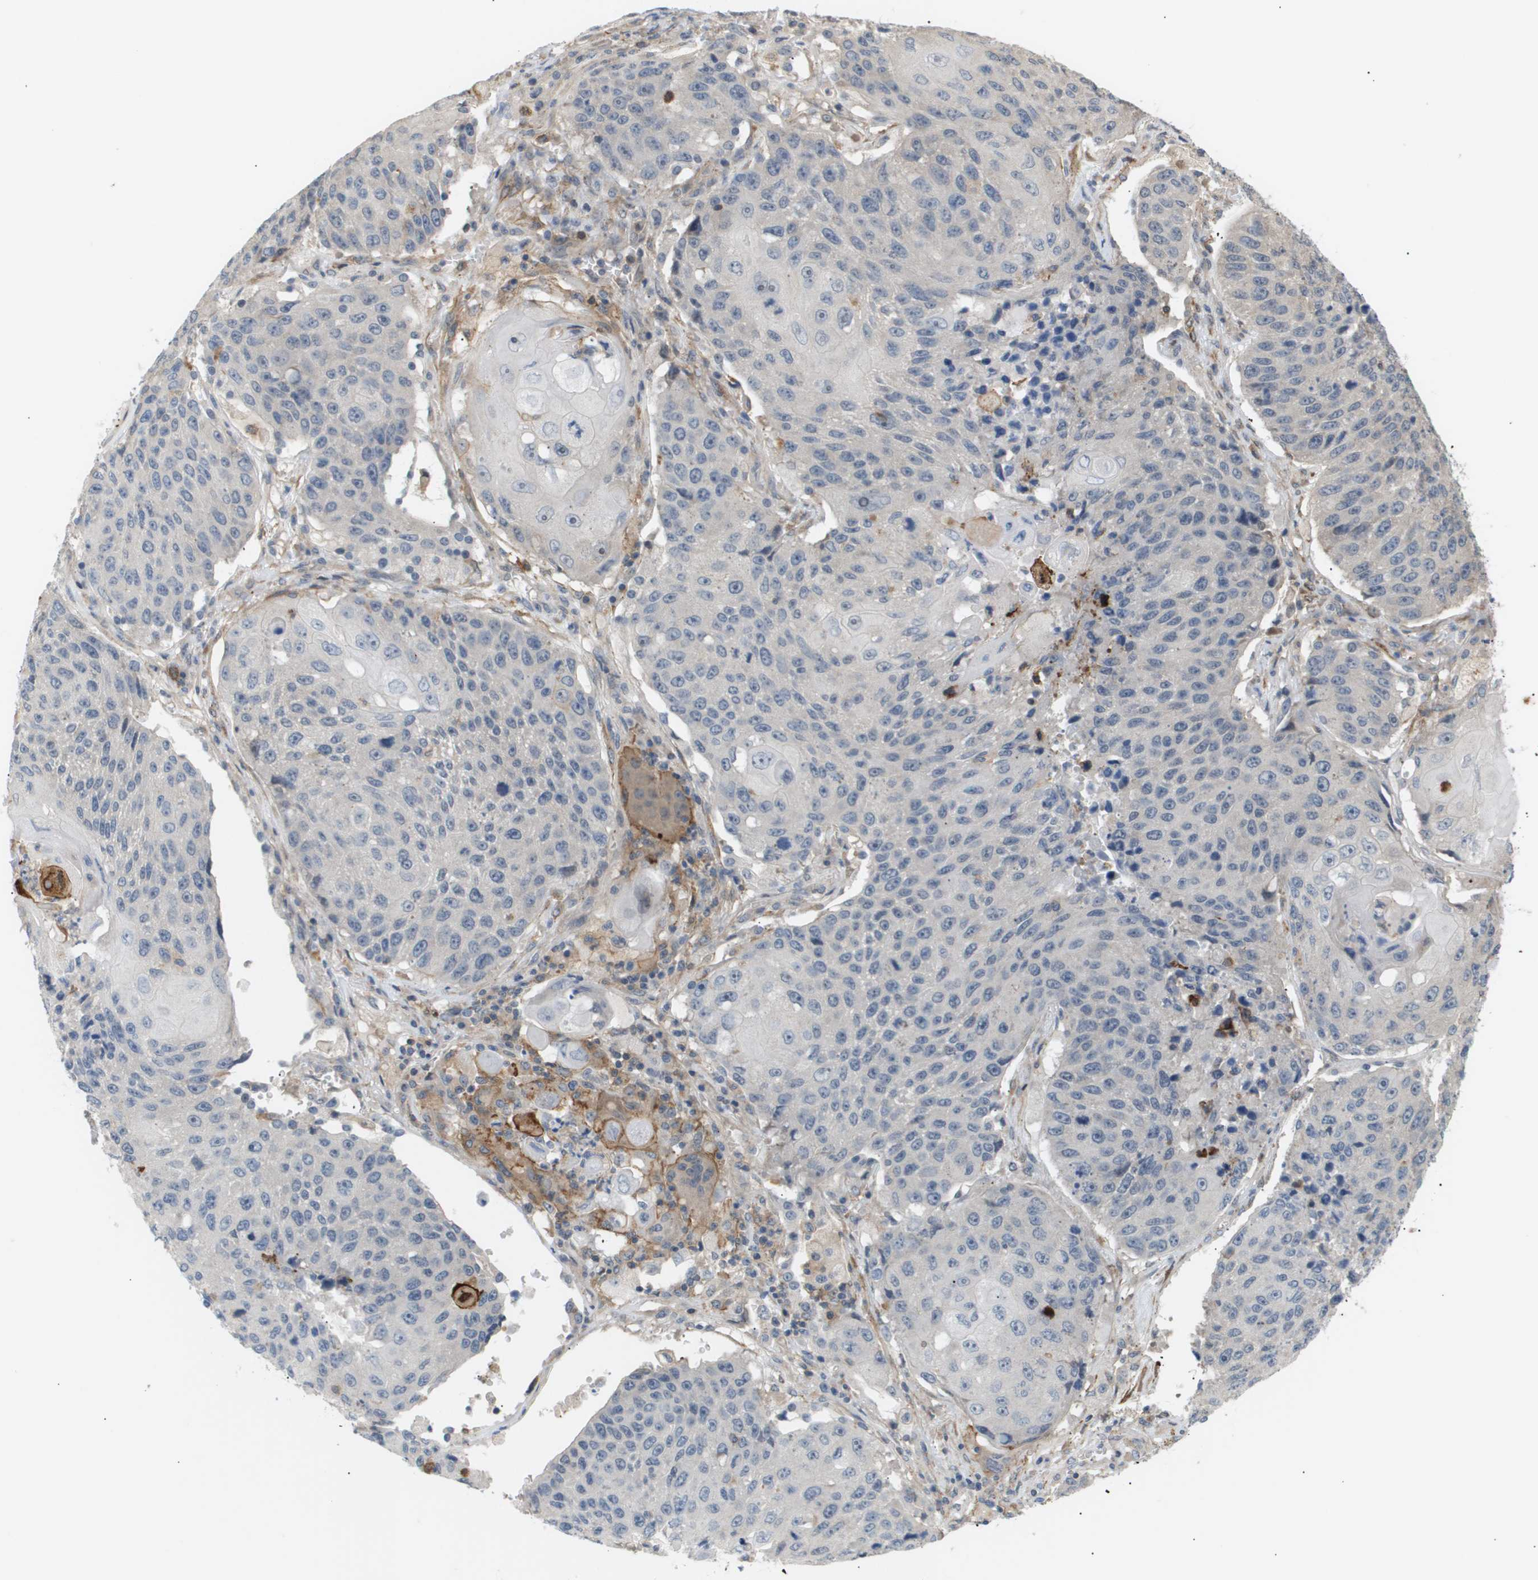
{"staining": {"intensity": "negative", "quantity": "none", "location": "none"}, "tissue": "lung cancer", "cell_type": "Tumor cells", "image_type": "cancer", "snomed": [{"axis": "morphology", "description": "Squamous cell carcinoma, NOS"}, {"axis": "topography", "description": "Lung"}], "caption": "Image shows no protein staining in tumor cells of lung cancer (squamous cell carcinoma) tissue. The staining is performed using DAB (3,3'-diaminobenzidine) brown chromogen with nuclei counter-stained in using hematoxylin.", "gene": "CORO2B", "patient": {"sex": "male", "age": 61}}